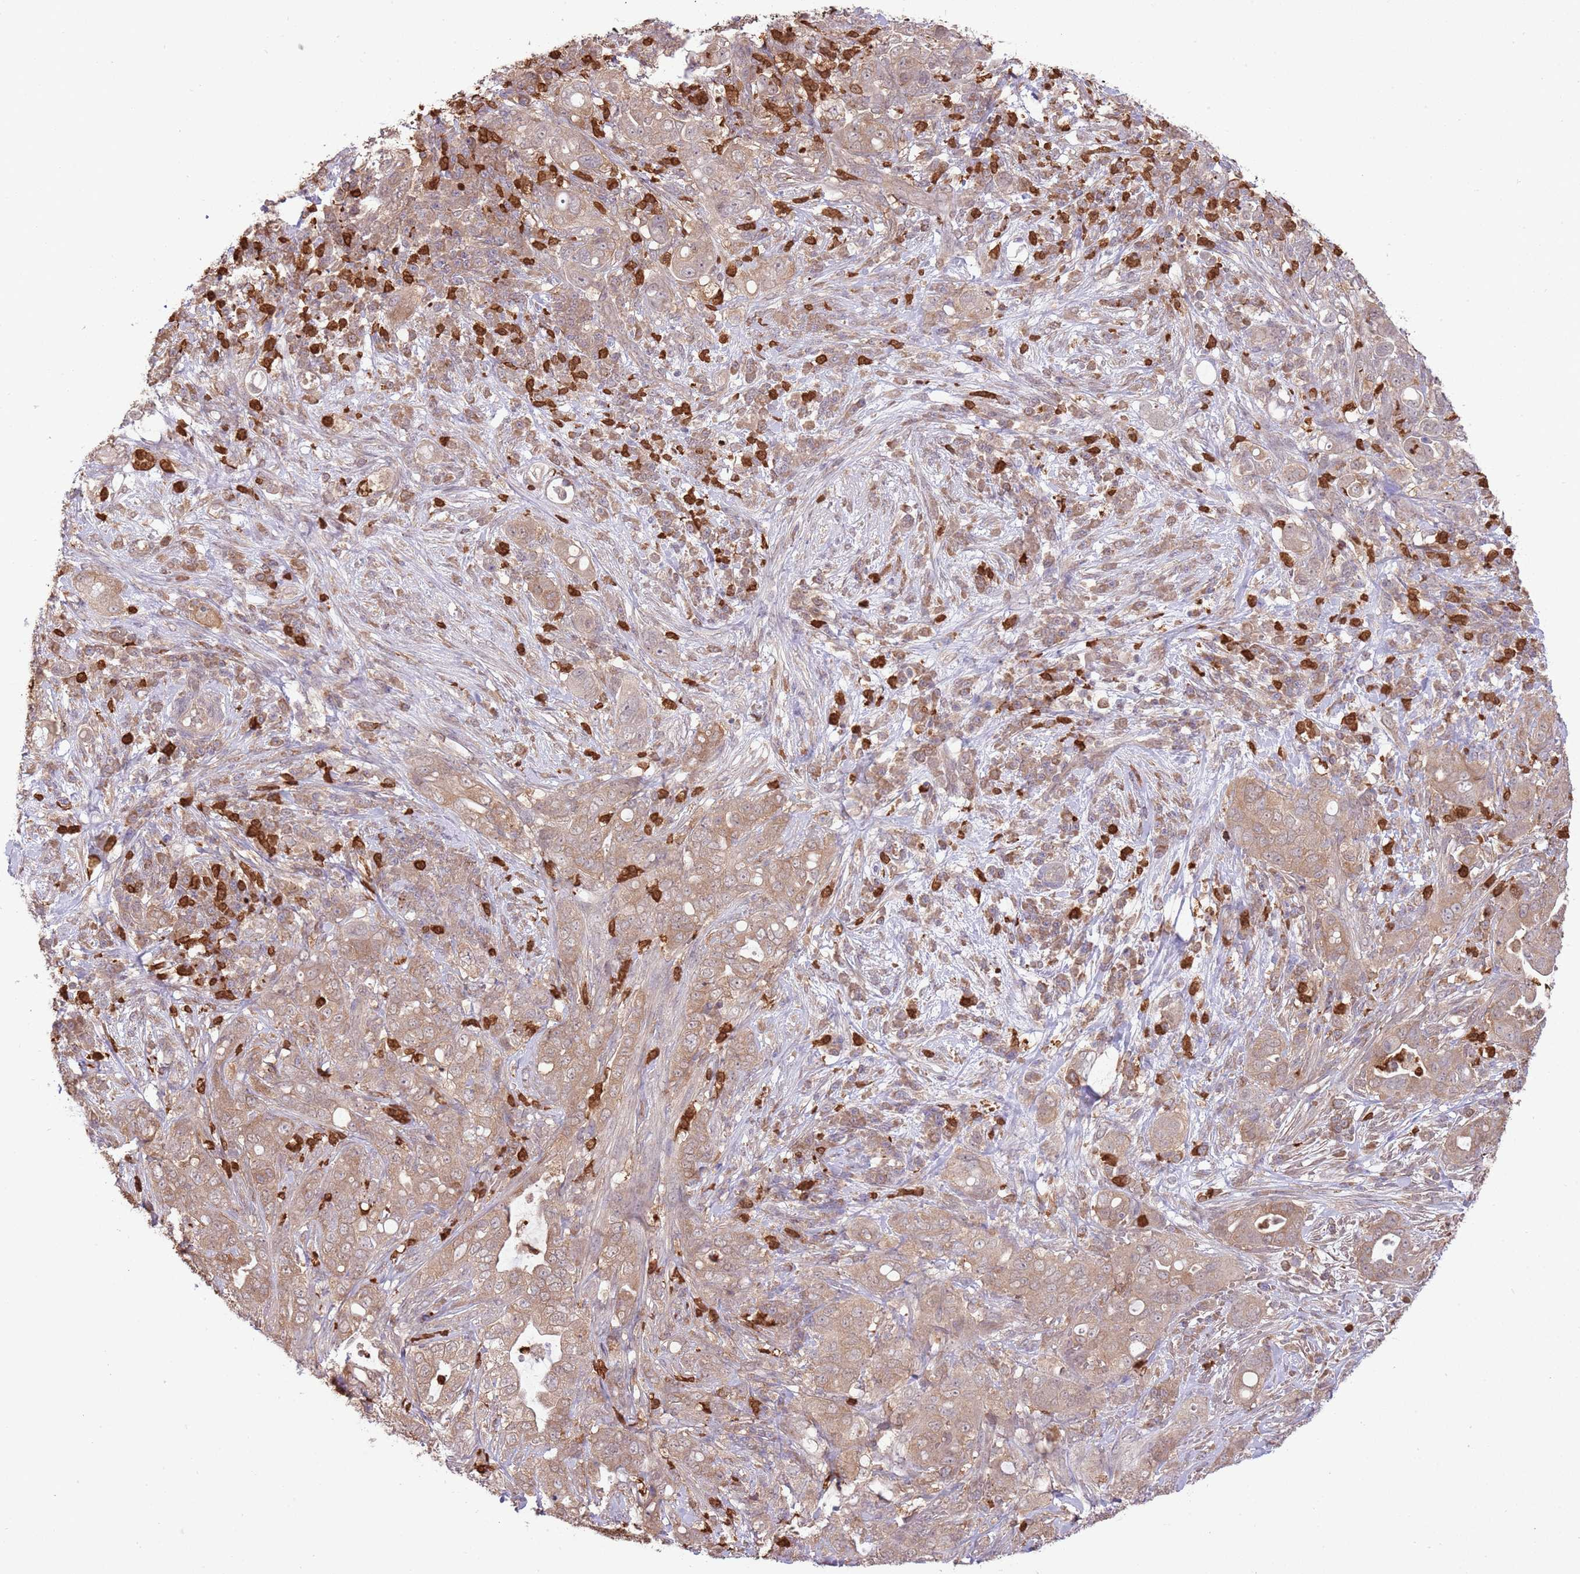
{"staining": {"intensity": "weak", "quantity": ">75%", "location": "cytoplasmic/membranous"}, "tissue": "pancreatic cancer", "cell_type": "Tumor cells", "image_type": "cancer", "snomed": [{"axis": "morphology", "description": "Normal tissue, NOS"}, {"axis": "morphology", "description": "Adenocarcinoma, NOS"}, {"axis": "topography", "description": "Lymph node"}, {"axis": "topography", "description": "Pancreas"}], "caption": "Brown immunohistochemical staining in adenocarcinoma (pancreatic) shows weak cytoplasmic/membranous positivity in about >75% of tumor cells.", "gene": "AMIGO1", "patient": {"sex": "female", "age": 67}}